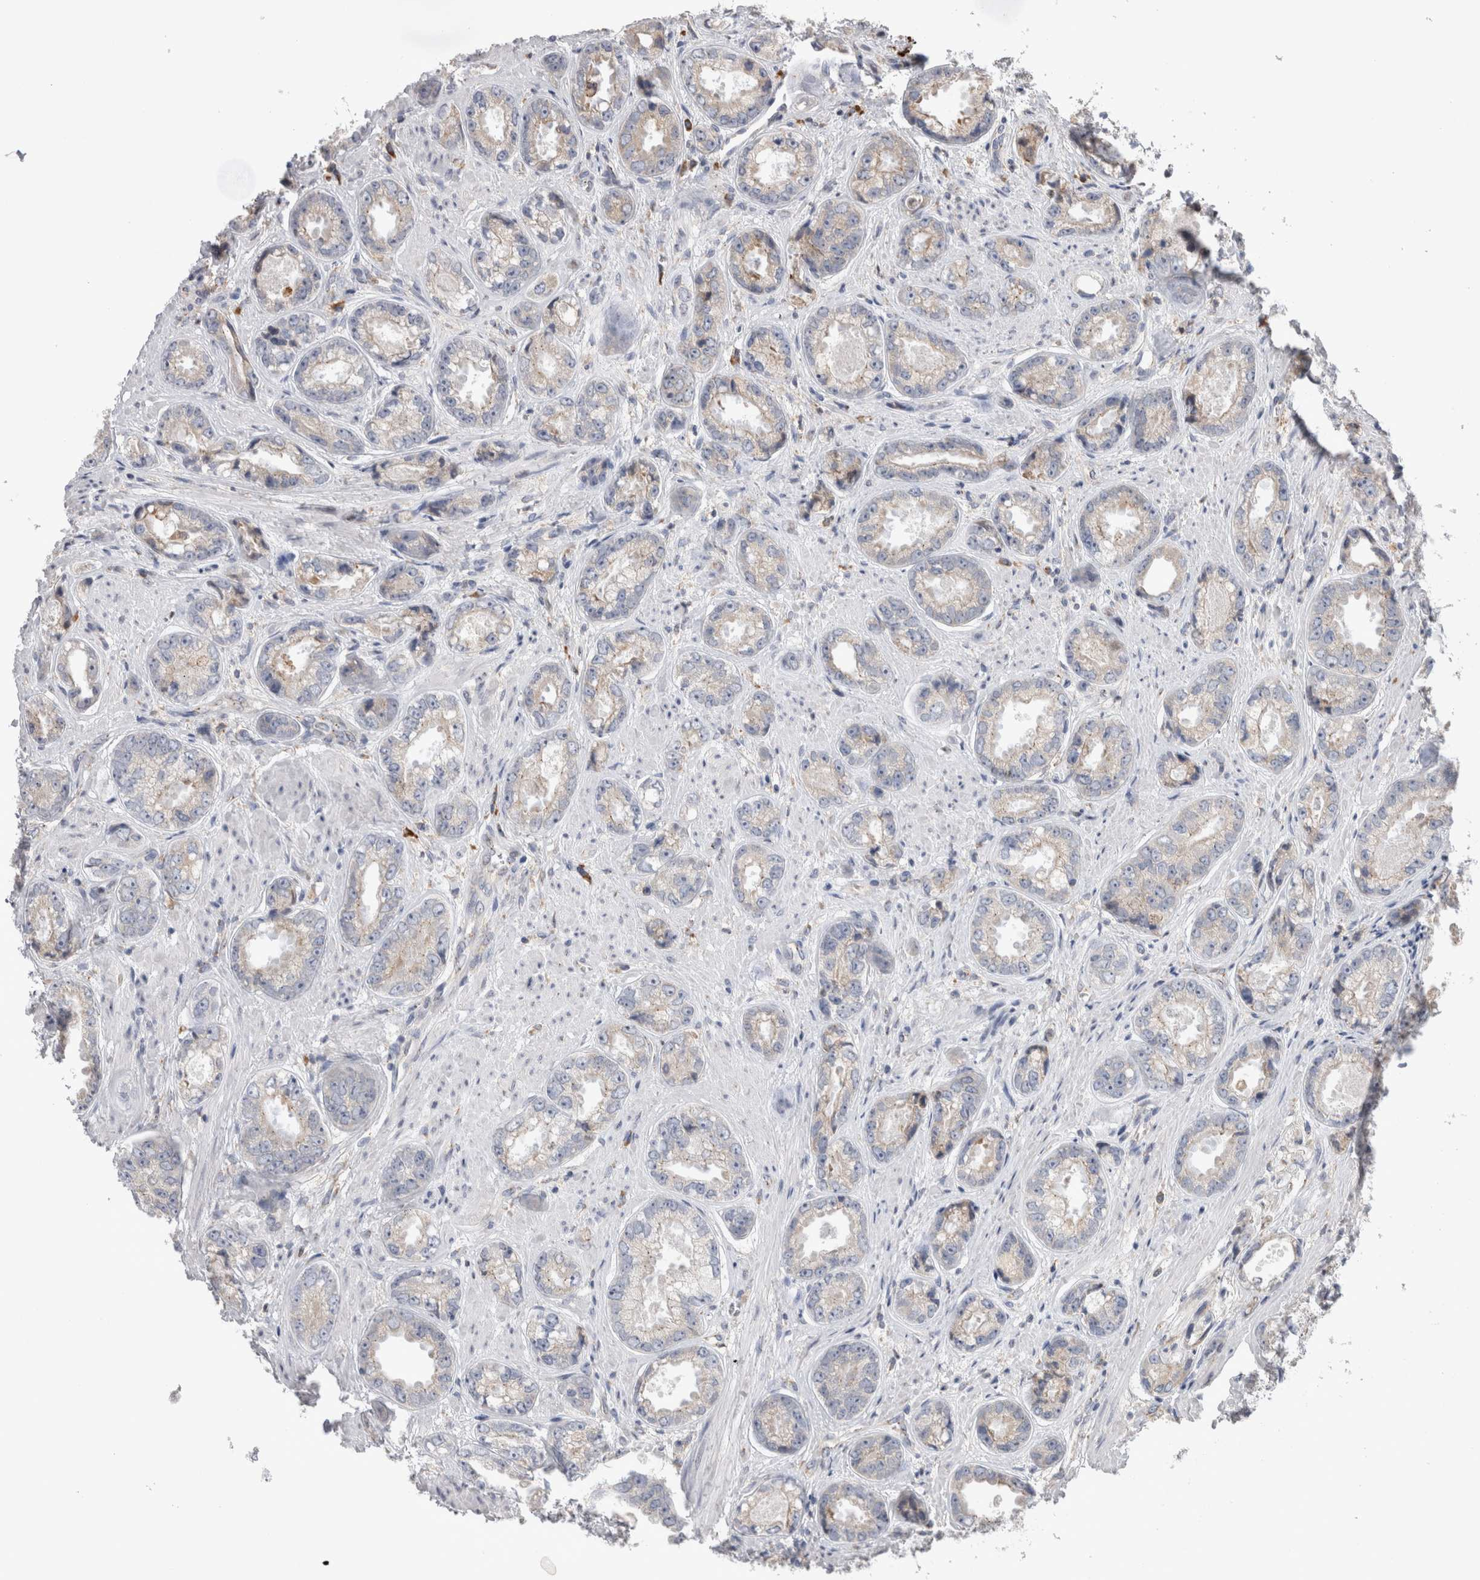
{"staining": {"intensity": "negative", "quantity": "none", "location": "none"}, "tissue": "prostate cancer", "cell_type": "Tumor cells", "image_type": "cancer", "snomed": [{"axis": "morphology", "description": "Adenocarcinoma, High grade"}, {"axis": "topography", "description": "Prostate"}], "caption": "DAB (3,3'-diaminobenzidine) immunohistochemical staining of human prostate adenocarcinoma (high-grade) displays no significant expression in tumor cells.", "gene": "ZNF341", "patient": {"sex": "male", "age": 61}}